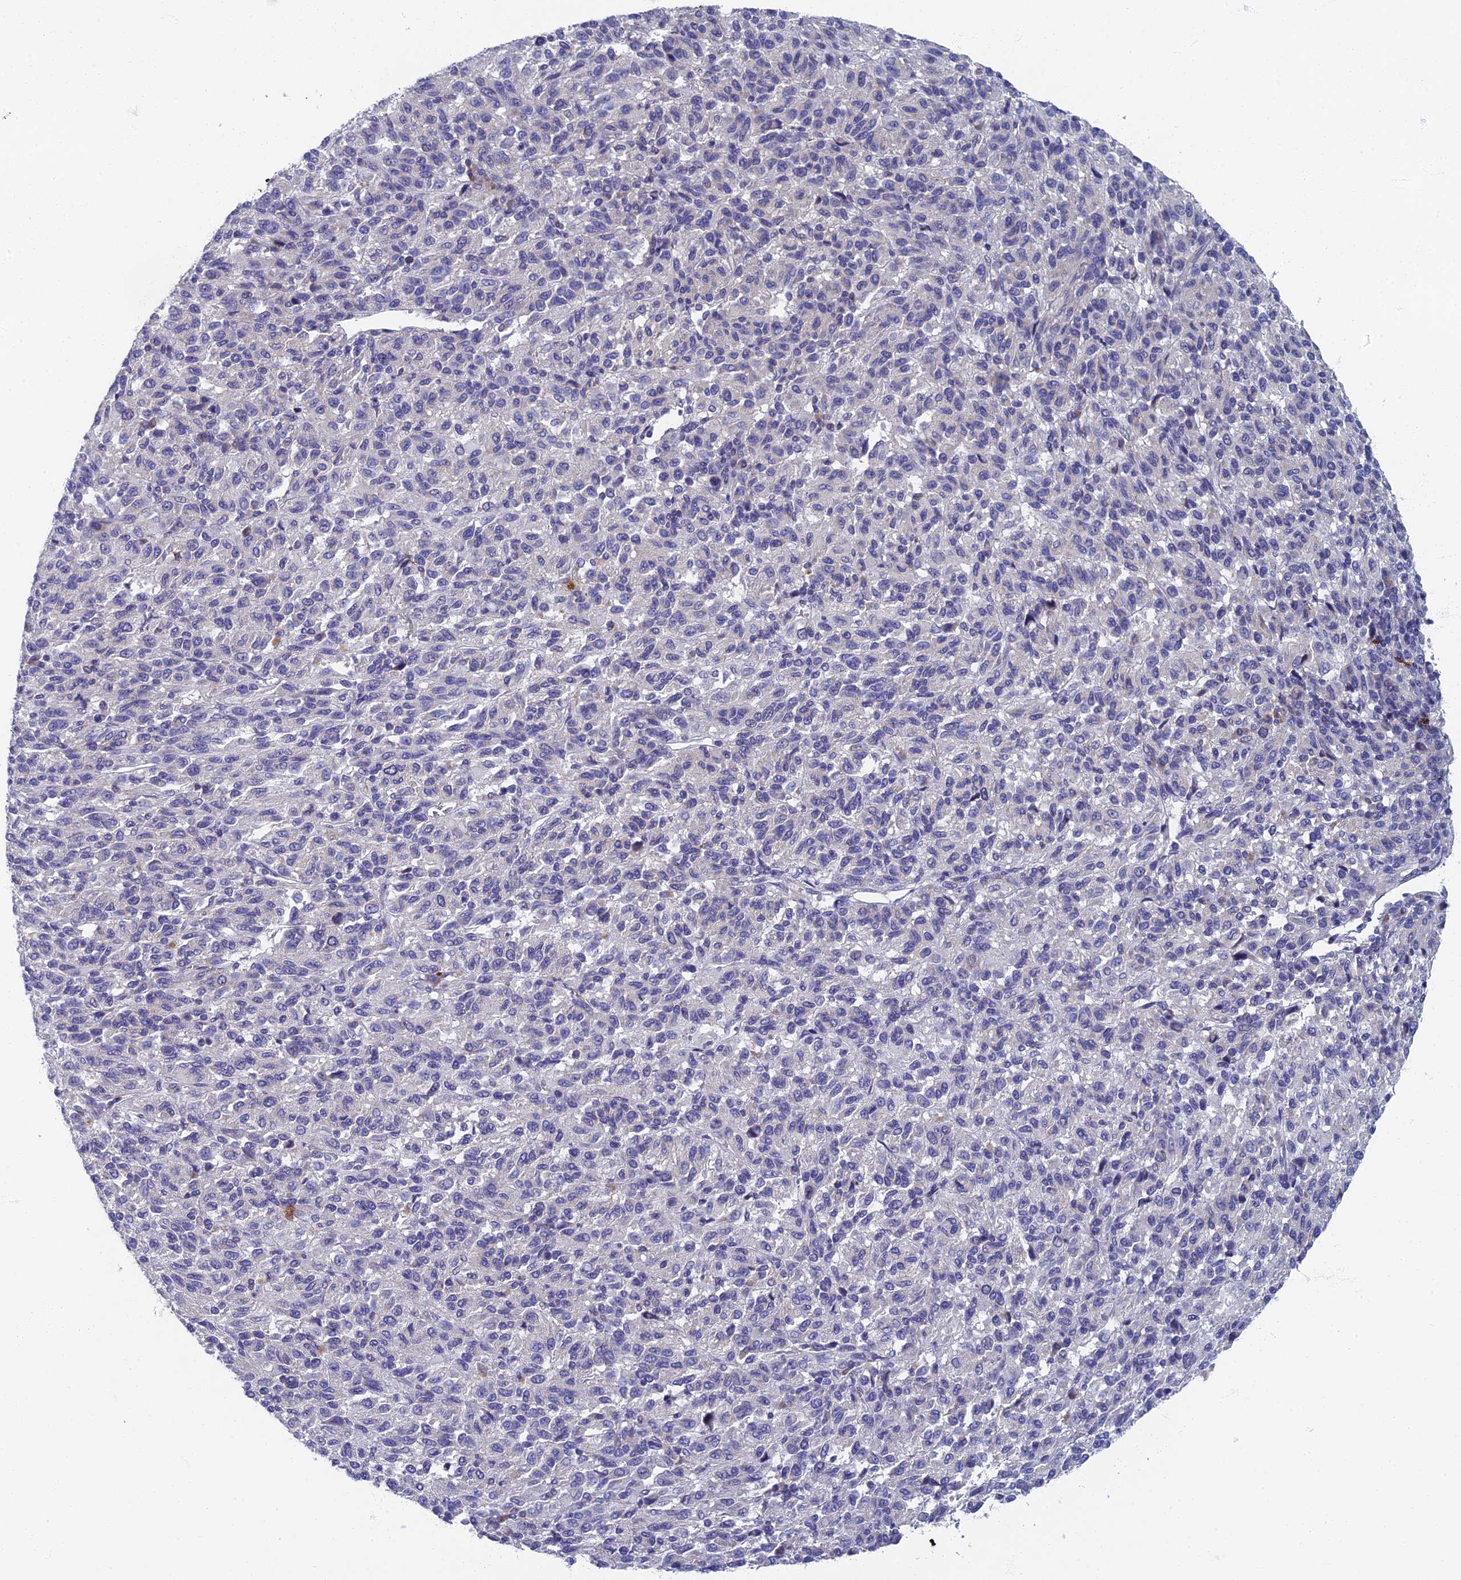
{"staining": {"intensity": "negative", "quantity": "none", "location": "none"}, "tissue": "melanoma", "cell_type": "Tumor cells", "image_type": "cancer", "snomed": [{"axis": "morphology", "description": "Malignant melanoma, Metastatic site"}, {"axis": "topography", "description": "Lung"}], "caption": "Tumor cells are negative for brown protein staining in malignant melanoma (metastatic site). (Brightfield microscopy of DAB immunohistochemistry (IHC) at high magnification).", "gene": "SPIN4", "patient": {"sex": "male", "age": 64}}